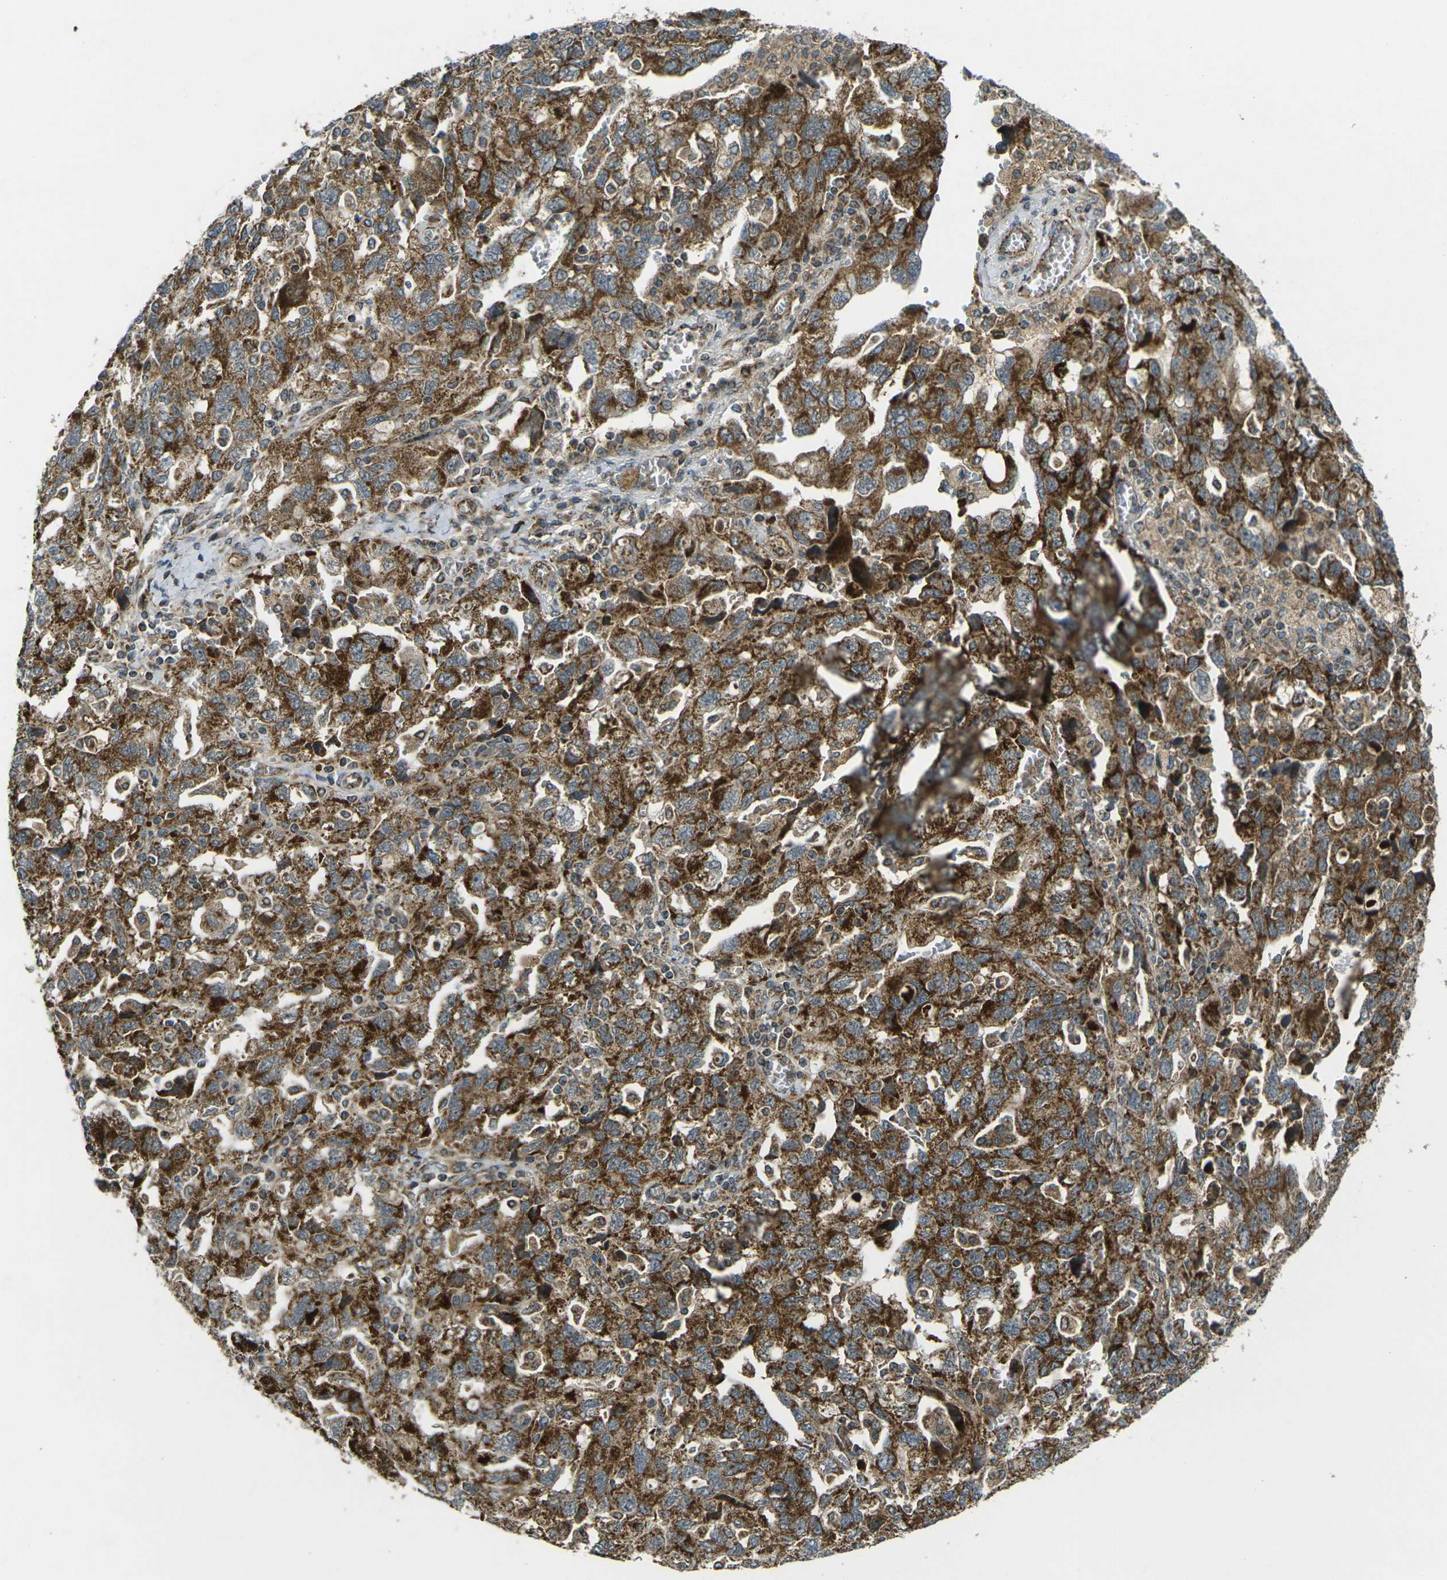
{"staining": {"intensity": "strong", "quantity": ">75%", "location": "cytoplasmic/membranous"}, "tissue": "ovarian cancer", "cell_type": "Tumor cells", "image_type": "cancer", "snomed": [{"axis": "morphology", "description": "Carcinoma, NOS"}, {"axis": "morphology", "description": "Cystadenocarcinoma, serous, NOS"}, {"axis": "topography", "description": "Ovary"}], "caption": "Ovarian serous cystadenocarcinoma stained with a brown dye exhibits strong cytoplasmic/membranous positive positivity in about >75% of tumor cells.", "gene": "IGF1R", "patient": {"sex": "female", "age": 69}}